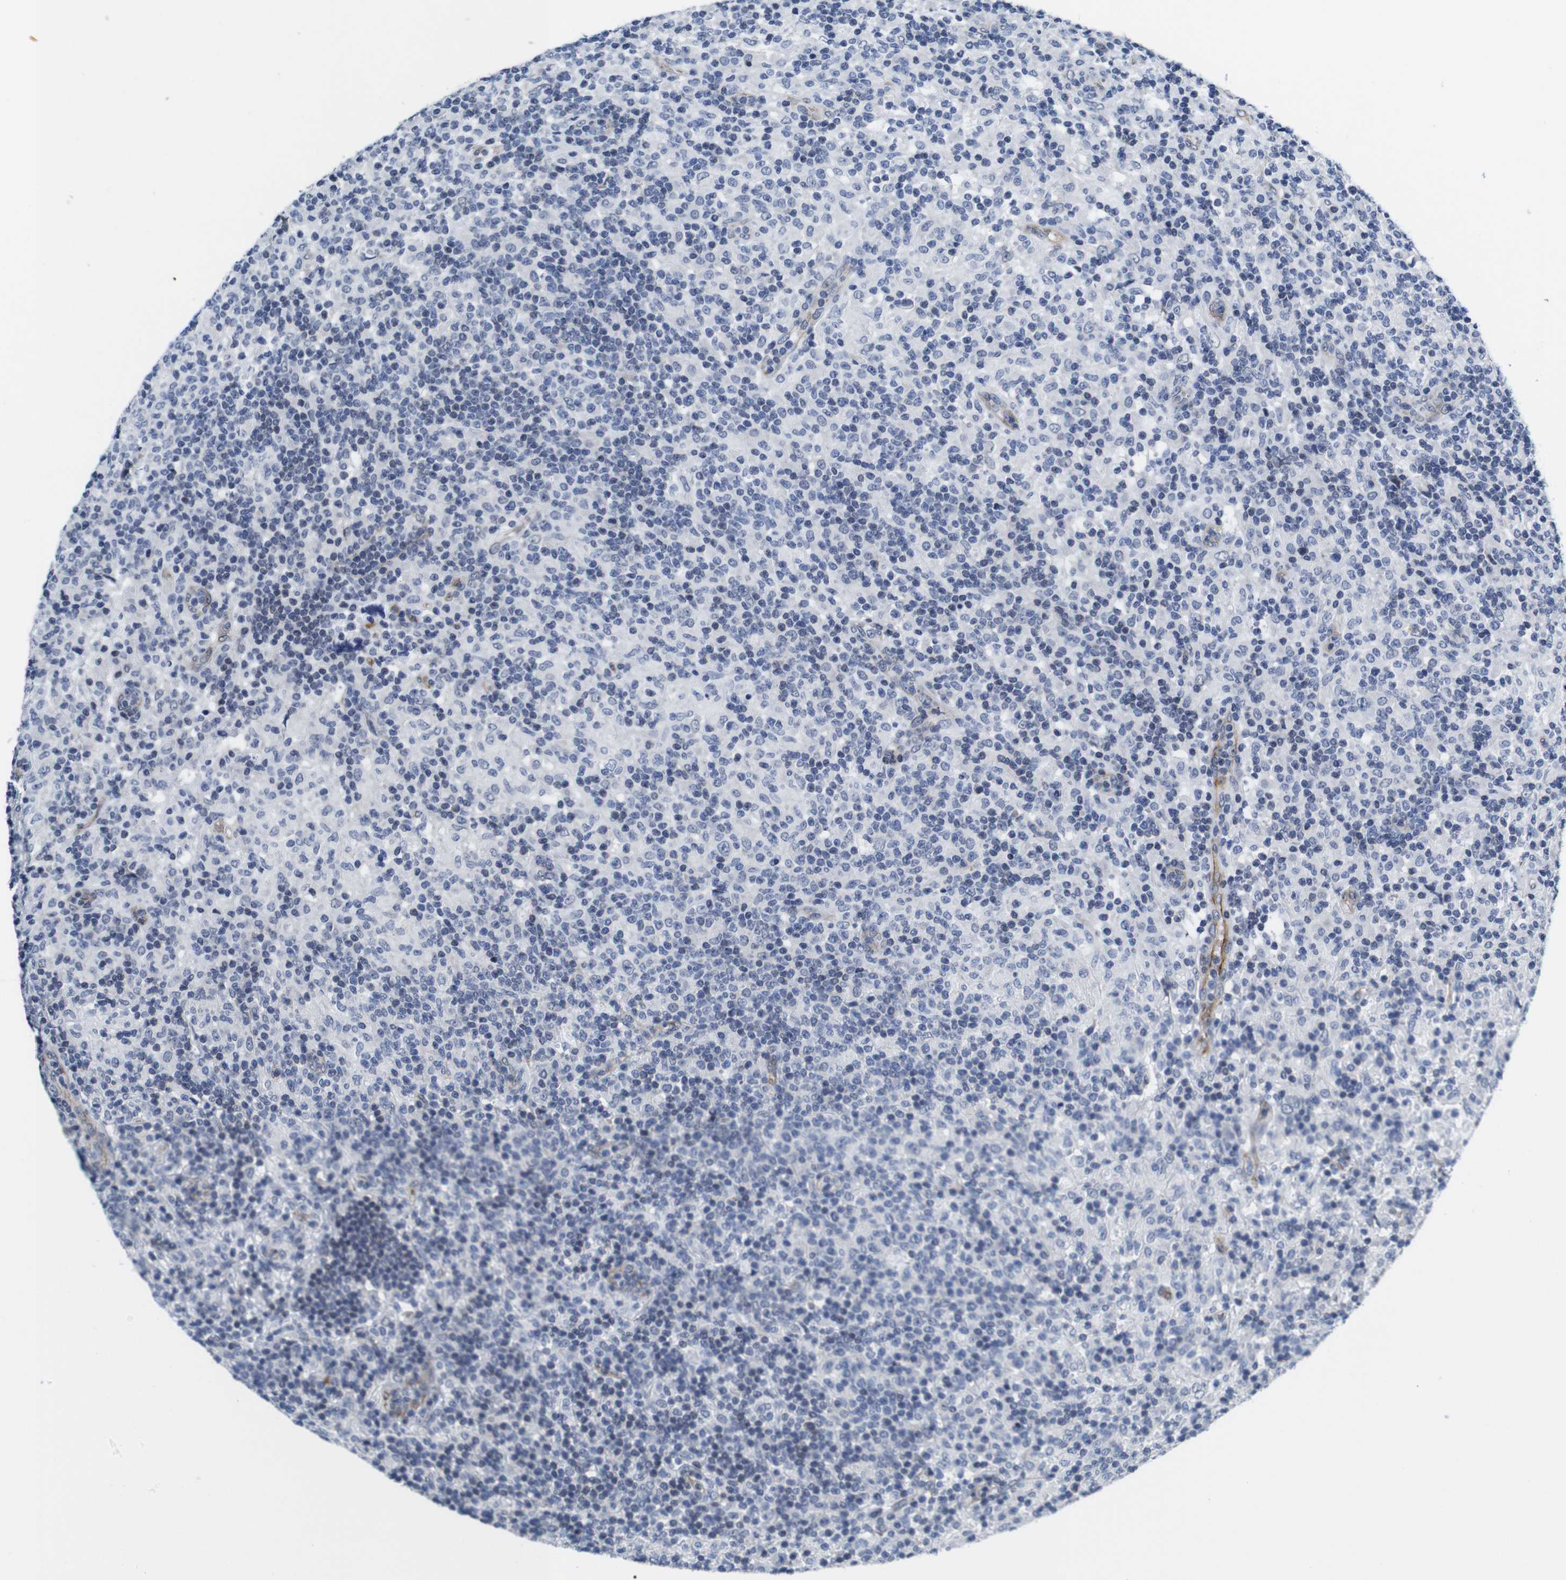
{"staining": {"intensity": "weak", "quantity": "<25%", "location": "cytoplasmic/membranous"}, "tissue": "lymphoma", "cell_type": "Tumor cells", "image_type": "cancer", "snomed": [{"axis": "morphology", "description": "Hodgkin's disease, NOS"}, {"axis": "topography", "description": "Lymph node"}], "caption": "This is an immunohistochemistry (IHC) micrograph of human lymphoma. There is no expression in tumor cells.", "gene": "SOCS3", "patient": {"sex": "male", "age": 70}}